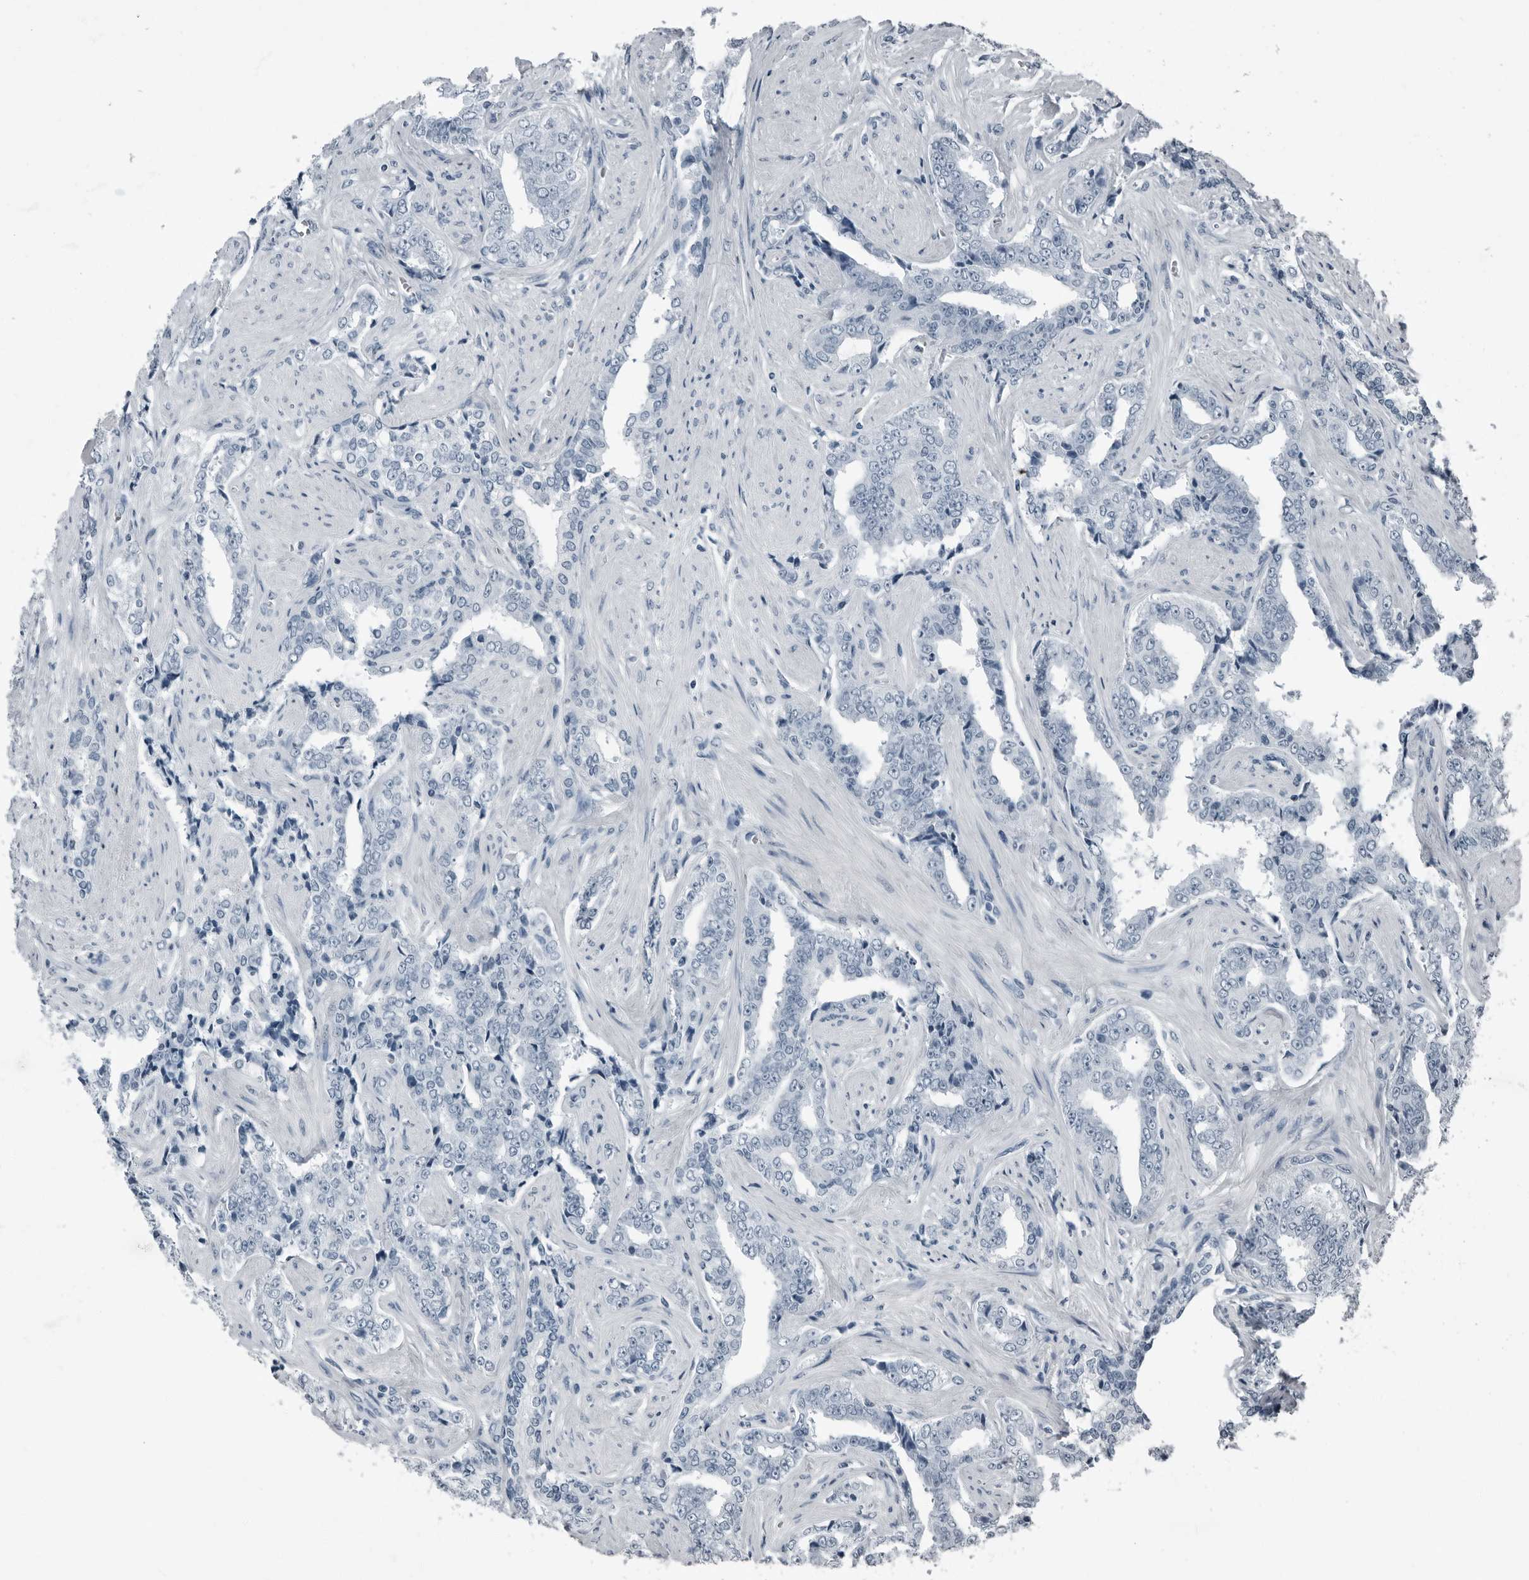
{"staining": {"intensity": "negative", "quantity": "none", "location": "none"}, "tissue": "prostate cancer", "cell_type": "Tumor cells", "image_type": "cancer", "snomed": [{"axis": "morphology", "description": "Adenocarcinoma, High grade"}, {"axis": "topography", "description": "Prostate"}], "caption": "IHC micrograph of prostate cancer stained for a protein (brown), which exhibits no positivity in tumor cells.", "gene": "PRSS1", "patient": {"sex": "male", "age": 71}}